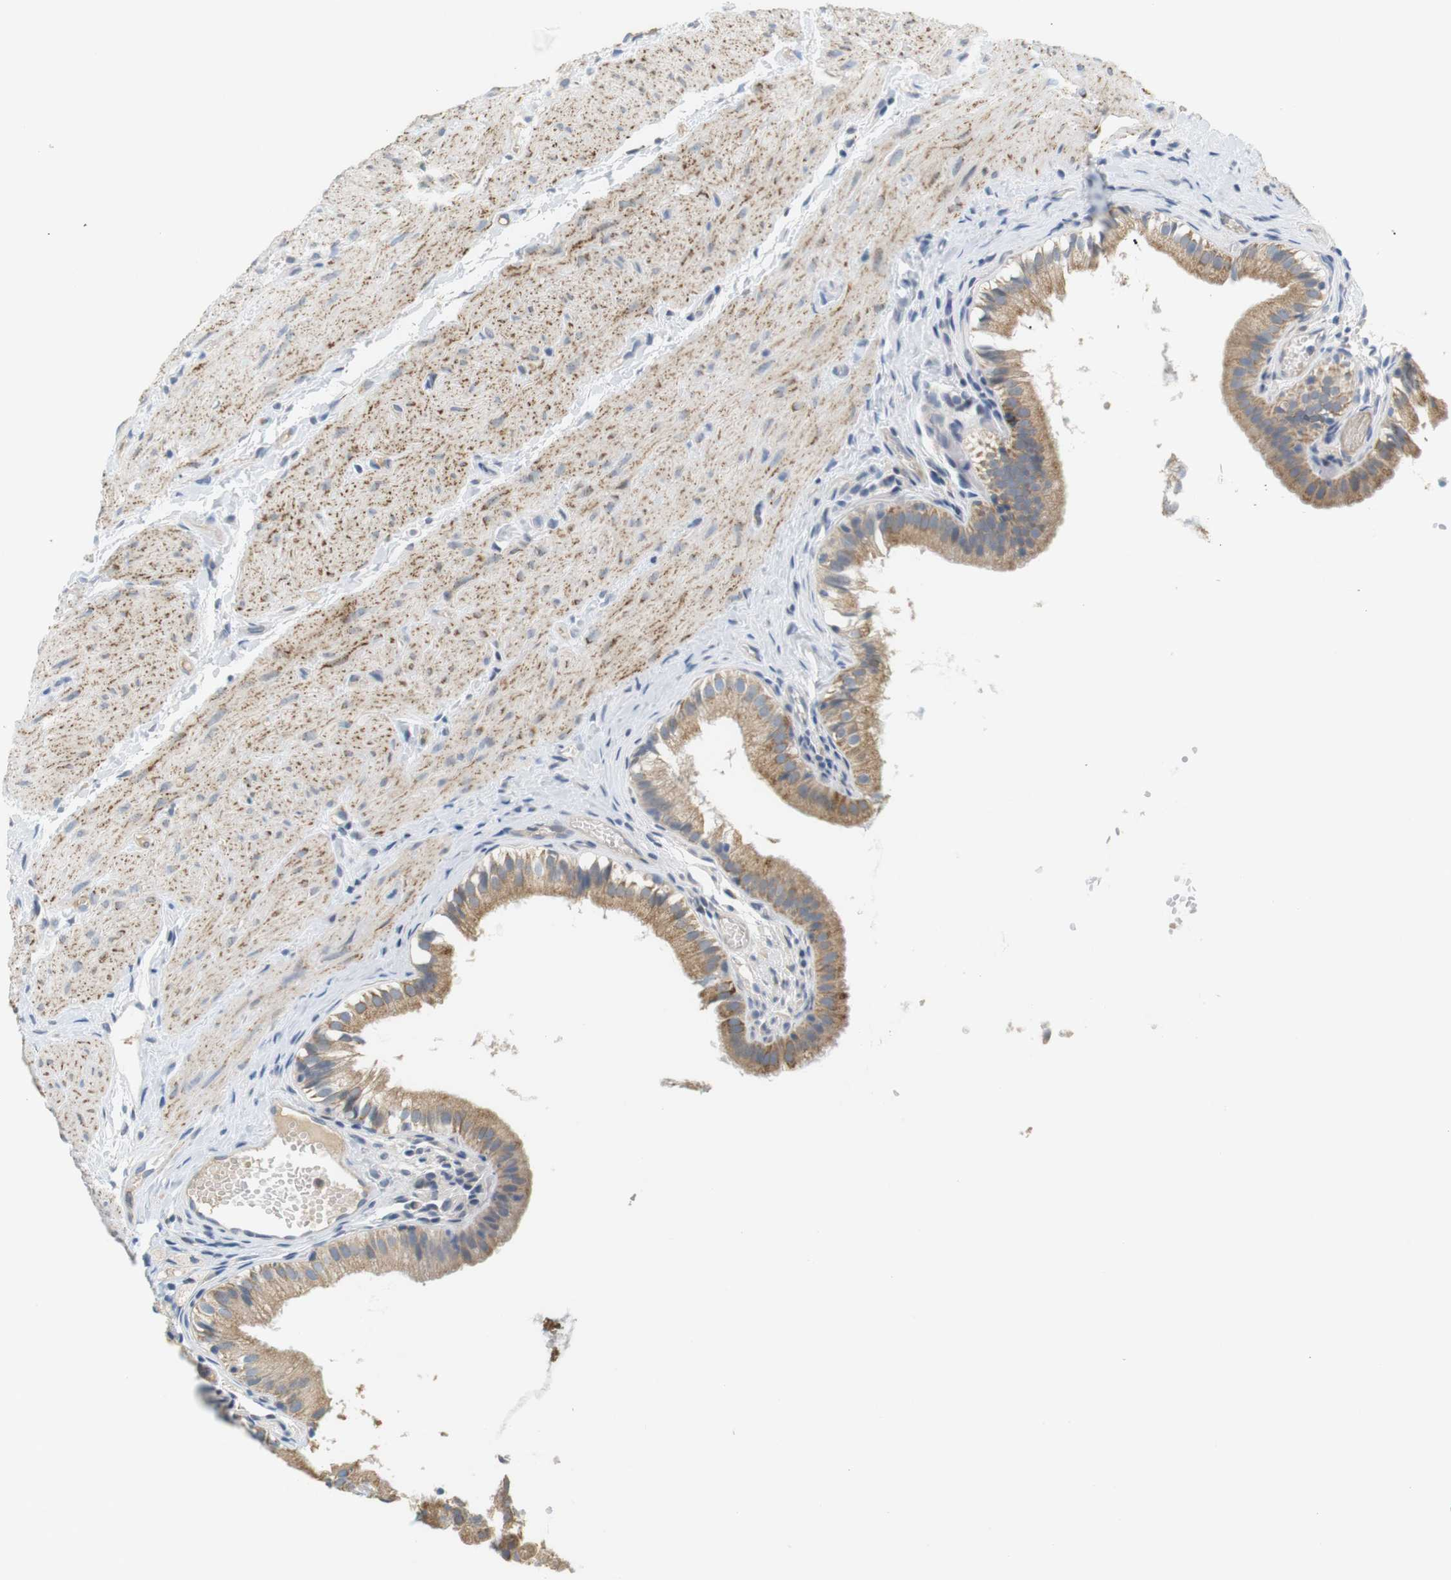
{"staining": {"intensity": "moderate", "quantity": ">75%", "location": "cytoplasmic/membranous"}, "tissue": "gallbladder", "cell_type": "Glandular cells", "image_type": "normal", "snomed": [{"axis": "morphology", "description": "Normal tissue, NOS"}, {"axis": "topography", "description": "Gallbladder"}], "caption": "This histopathology image exhibits IHC staining of unremarkable human gallbladder, with medium moderate cytoplasmic/membranous staining in about >75% of glandular cells.", "gene": "CD300E", "patient": {"sex": "female", "age": 26}}